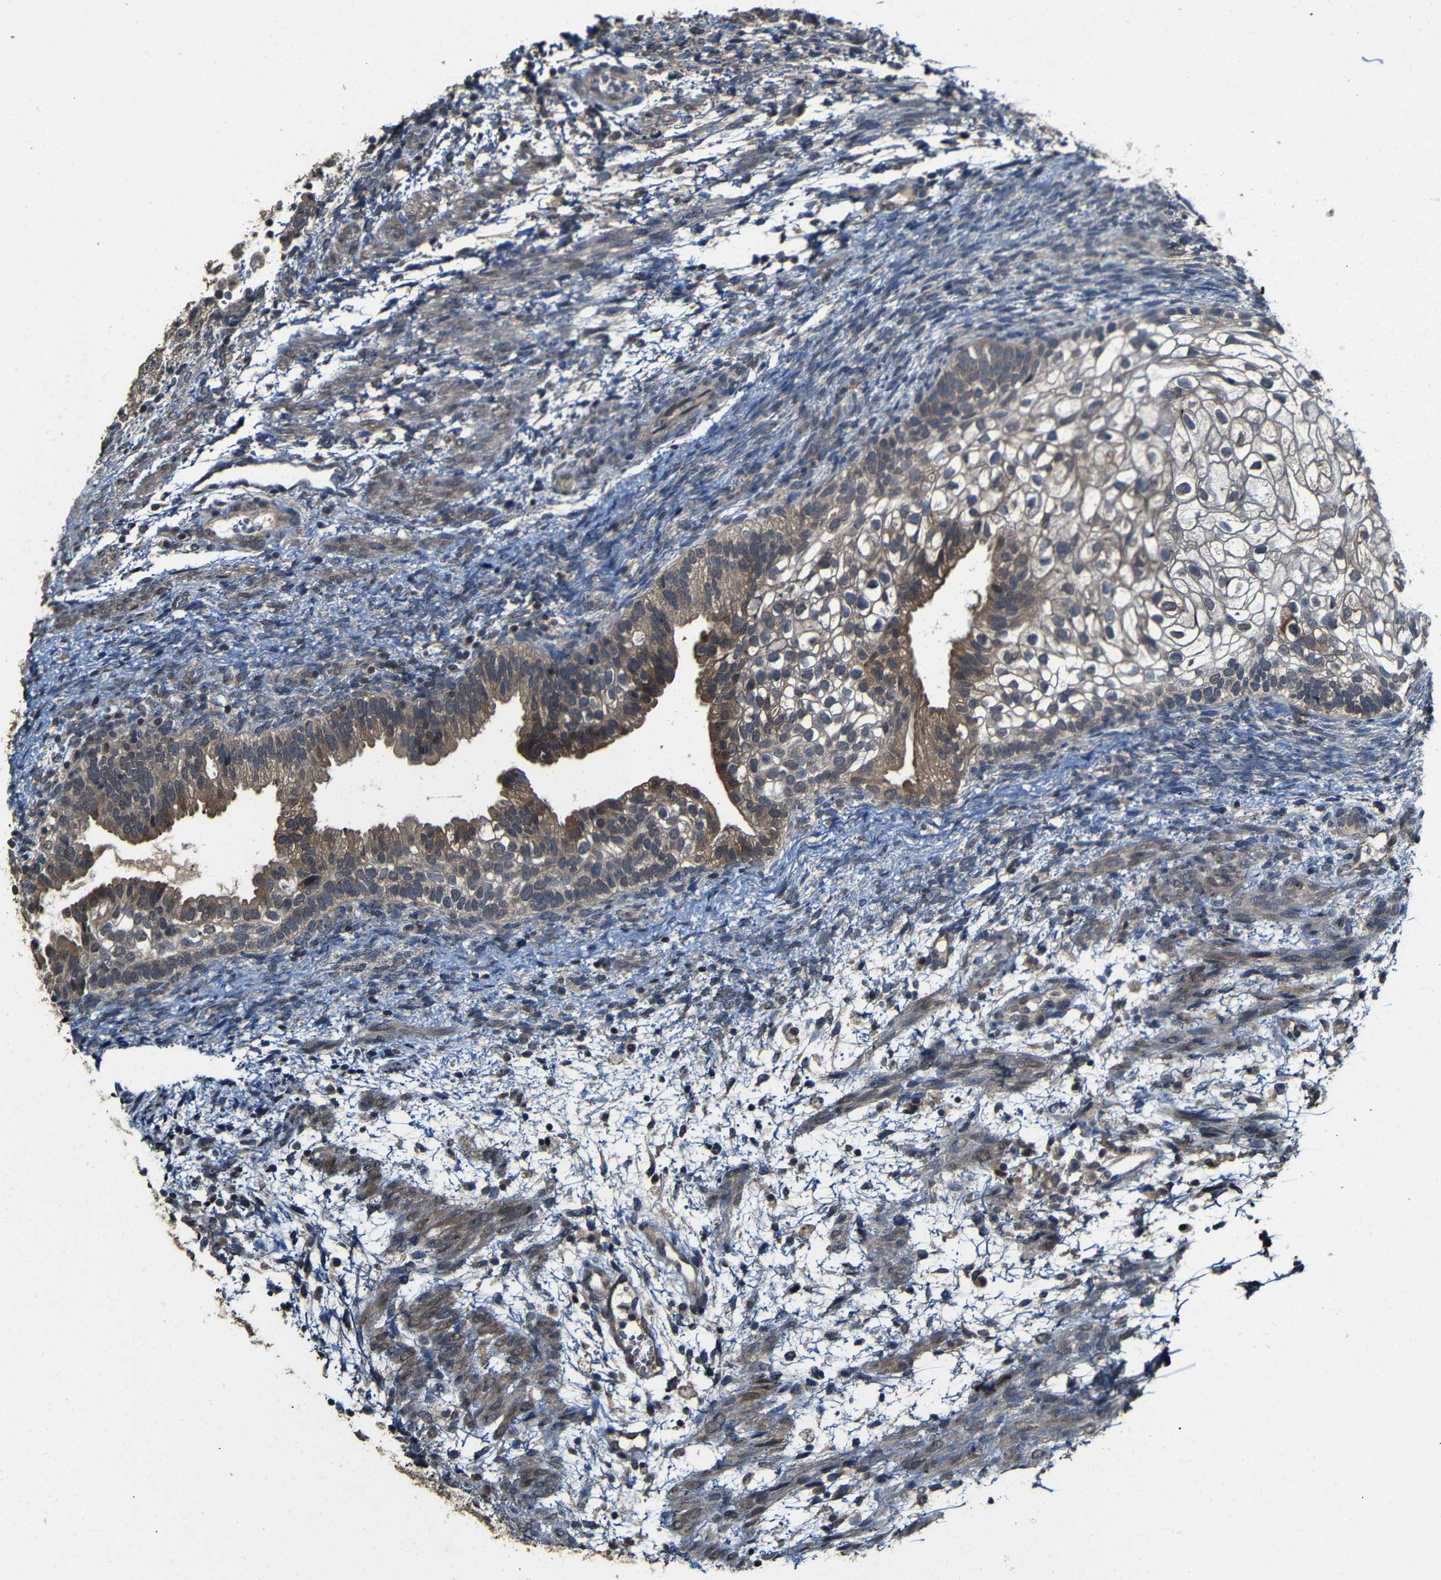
{"staining": {"intensity": "weak", "quantity": "25%-75%", "location": "cytoplasmic/membranous"}, "tissue": "testis cancer", "cell_type": "Tumor cells", "image_type": "cancer", "snomed": [{"axis": "morphology", "description": "Carcinoma, Embryonal, NOS"}, {"axis": "topography", "description": "Testis"}], "caption": "A brown stain labels weak cytoplasmic/membranous staining of a protein in human testis cancer (embryonal carcinoma) tumor cells.", "gene": "ATG12", "patient": {"sex": "male", "age": 36}}